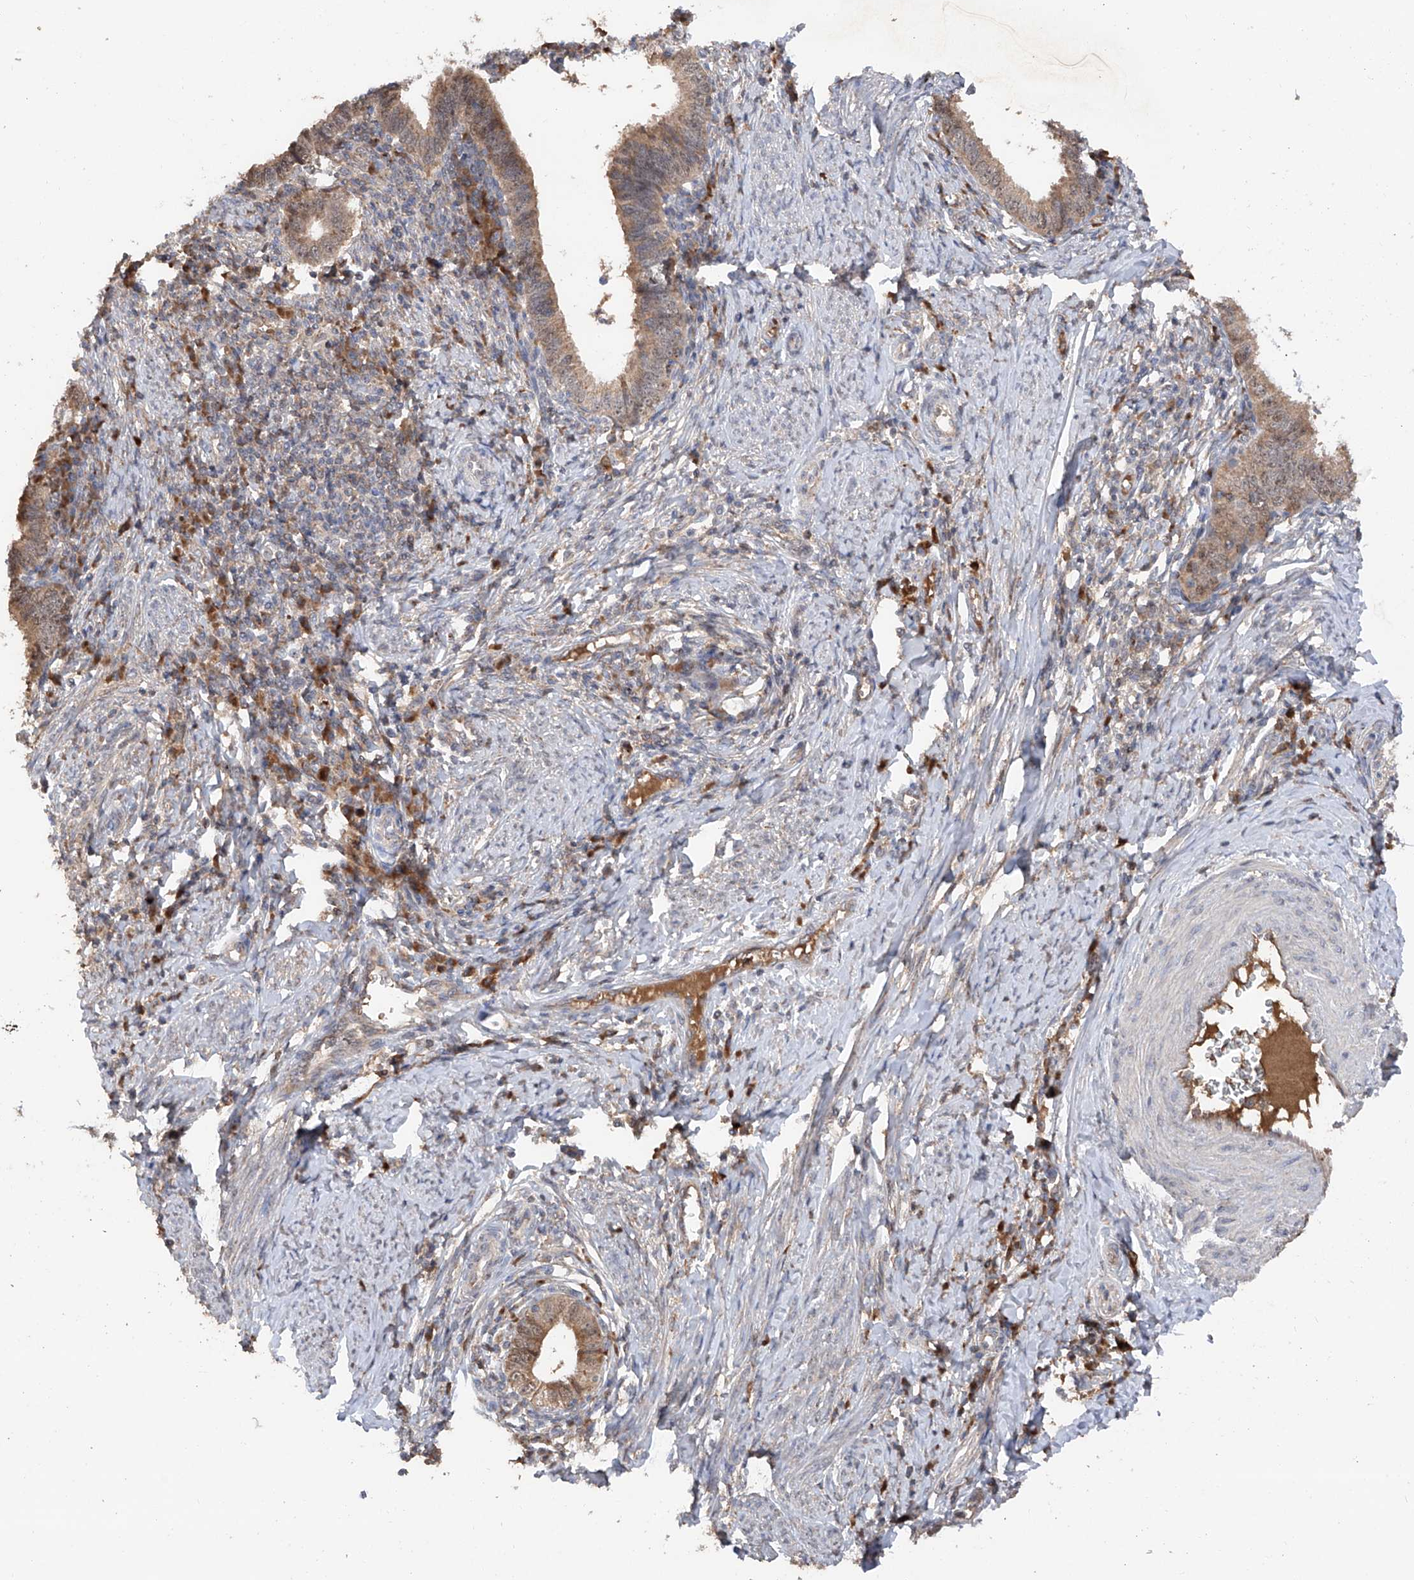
{"staining": {"intensity": "moderate", "quantity": ">75%", "location": "cytoplasmic/membranous"}, "tissue": "cervical cancer", "cell_type": "Tumor cells", "image_type": "cancer", "snomed": [{"axis": "morphology", "description": "Adenocarcinoma, NOS"}, {"axis": "topography", "description": "Cervix"}], "caption": "Cervical adenocarcinoma was stained to show a protein in brown. There is medium levels of moderate cytoplasmic/membranous expression in about >75% of tumor cells.", "gene": "EDN1", "patient": {"sex": "female", "age": 36}}